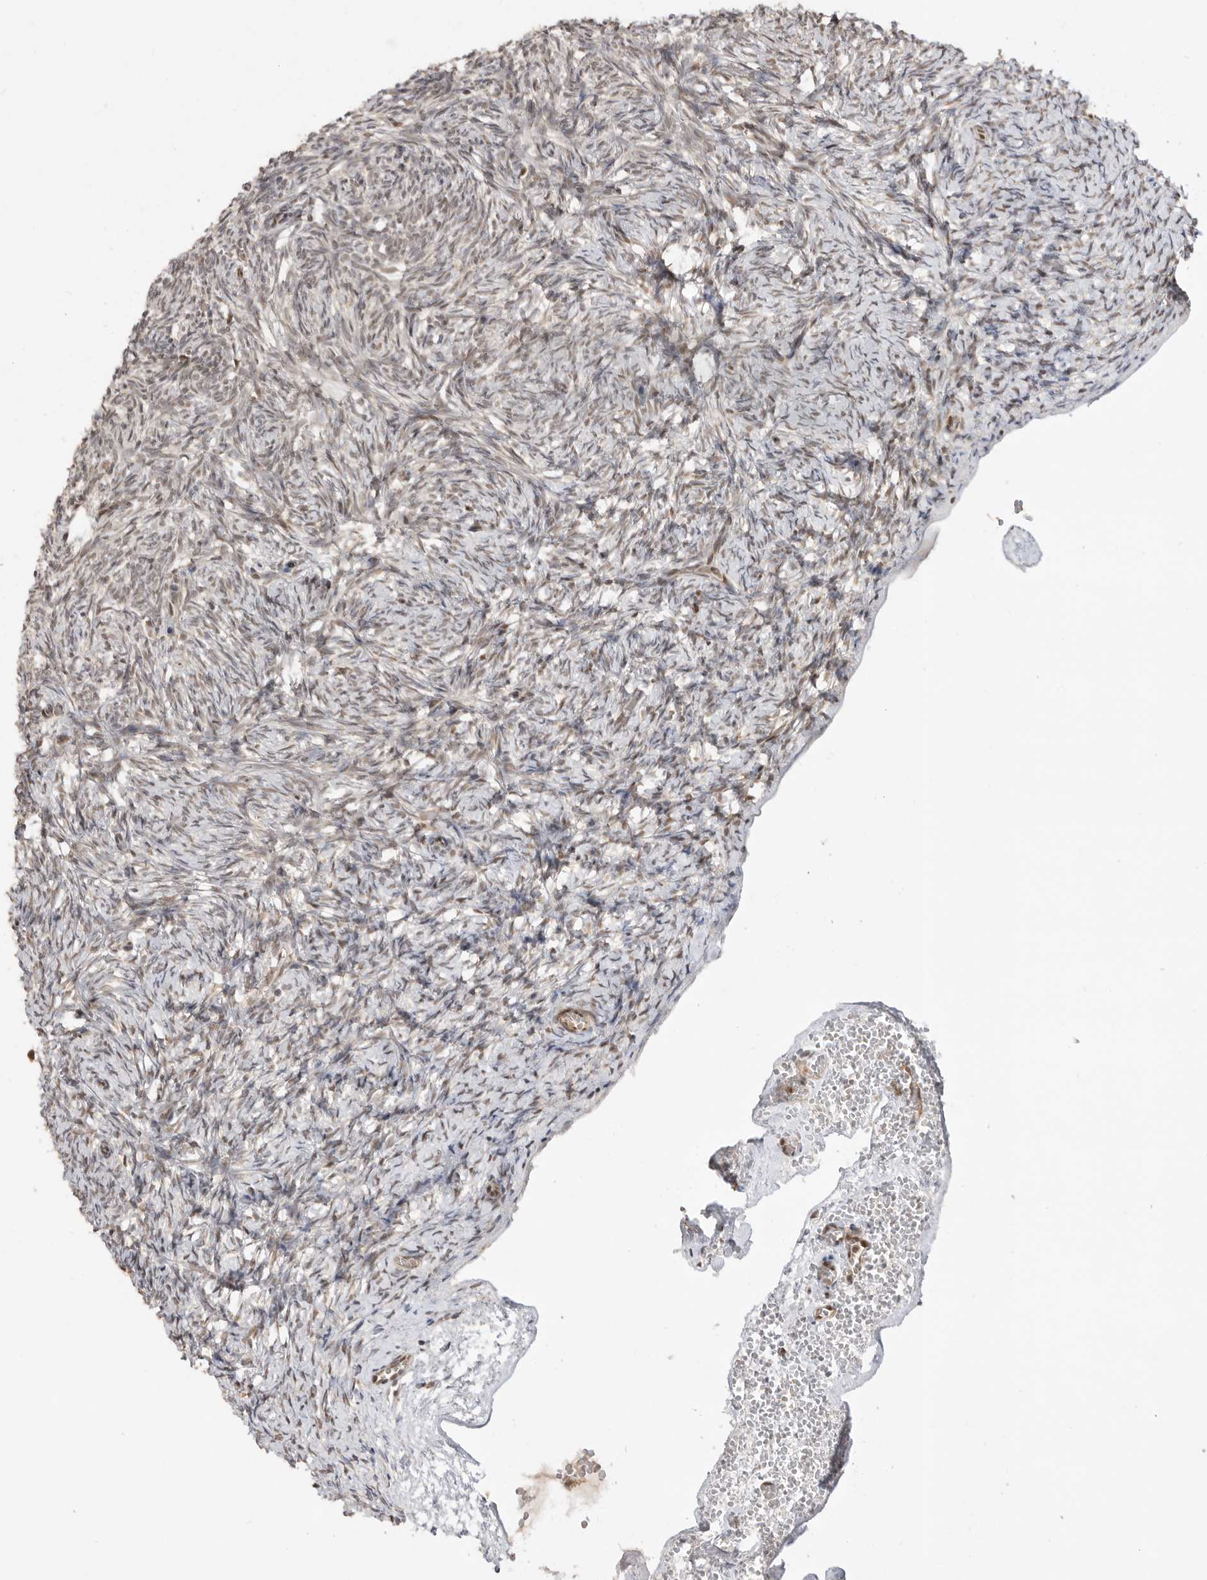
{"staining": {"intensity": "weak", "quantity": "25%-75%", "location": "cytoplasmic/membranous,nuclear"}, "tissue": "ovary", "cell_type": "Ovarian stroma cells", "image_type": "normal", "snomed": [{"axis": "morphology", "description": "Normal tissue, NOS"}, {"axis": "topography", "description": "Ovary"}], "caption": "IHC of benign ovary exhibits low levels of weak cytoplasmic/membranous,nuclear expression in approximately 25%-75% of ovarian stroma cells.", "gene": "ALKAL1", "patient": {"sex": "female", "age": 34}}